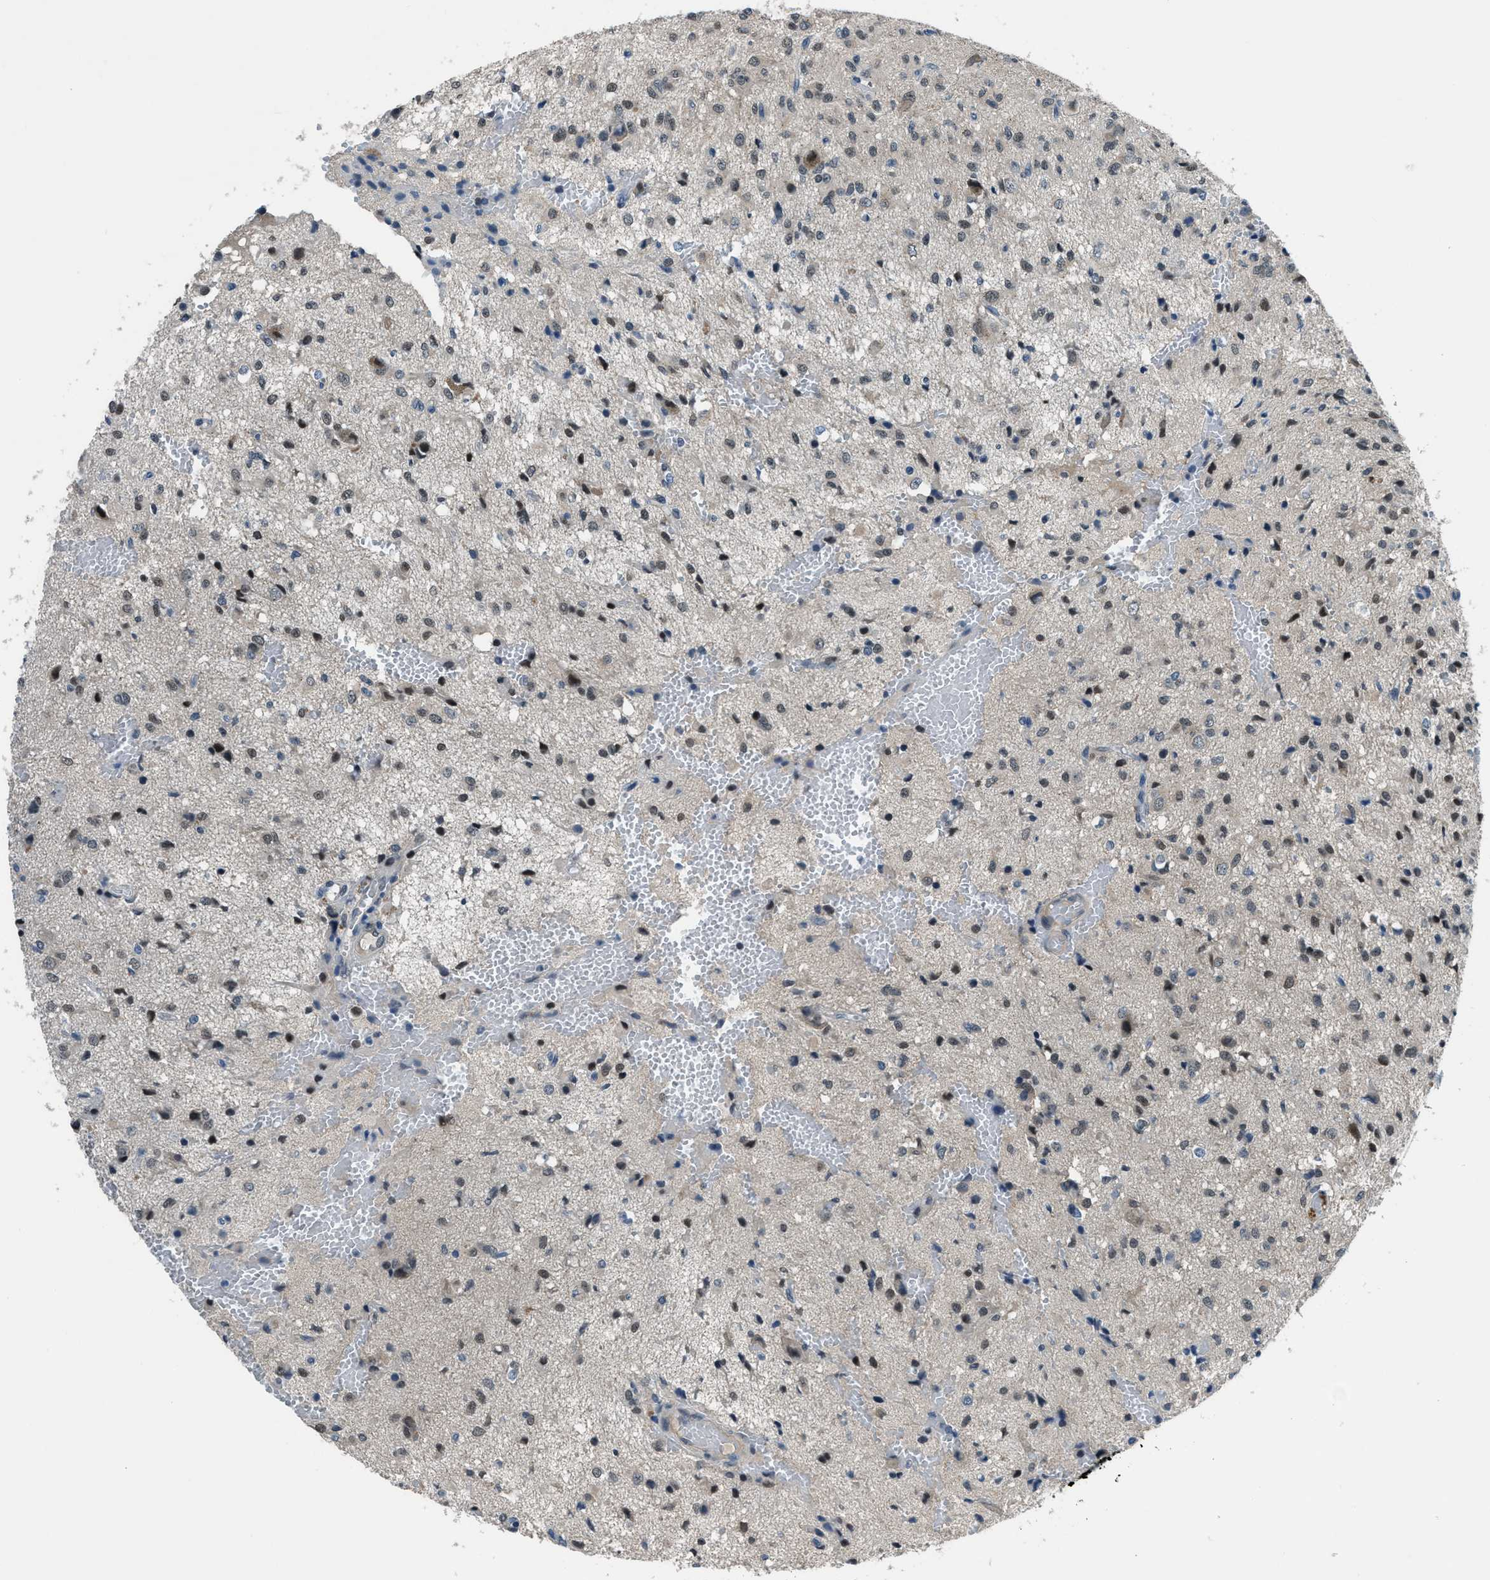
{"staining": {"intensity": "moderate", "quantity": ">75%", "location": "nuclear"}, "tissue": "glioma", "cell_type": "Tumor cells", "image_type": "cancer", "snomed": [{"axis": "morphology", "description": "Glioma, malignant, High grade"}, {"axis": "topography", "description": "Brain"}], "caption": "A high-resolution photomicrograph shows immunohistochemistry staining of glioma, which demonstrates moderate nuclear expression in approximately >75% of tumor cells.", "gene": "DUSP19", "patient": {"sex": "female", "age": 59}}